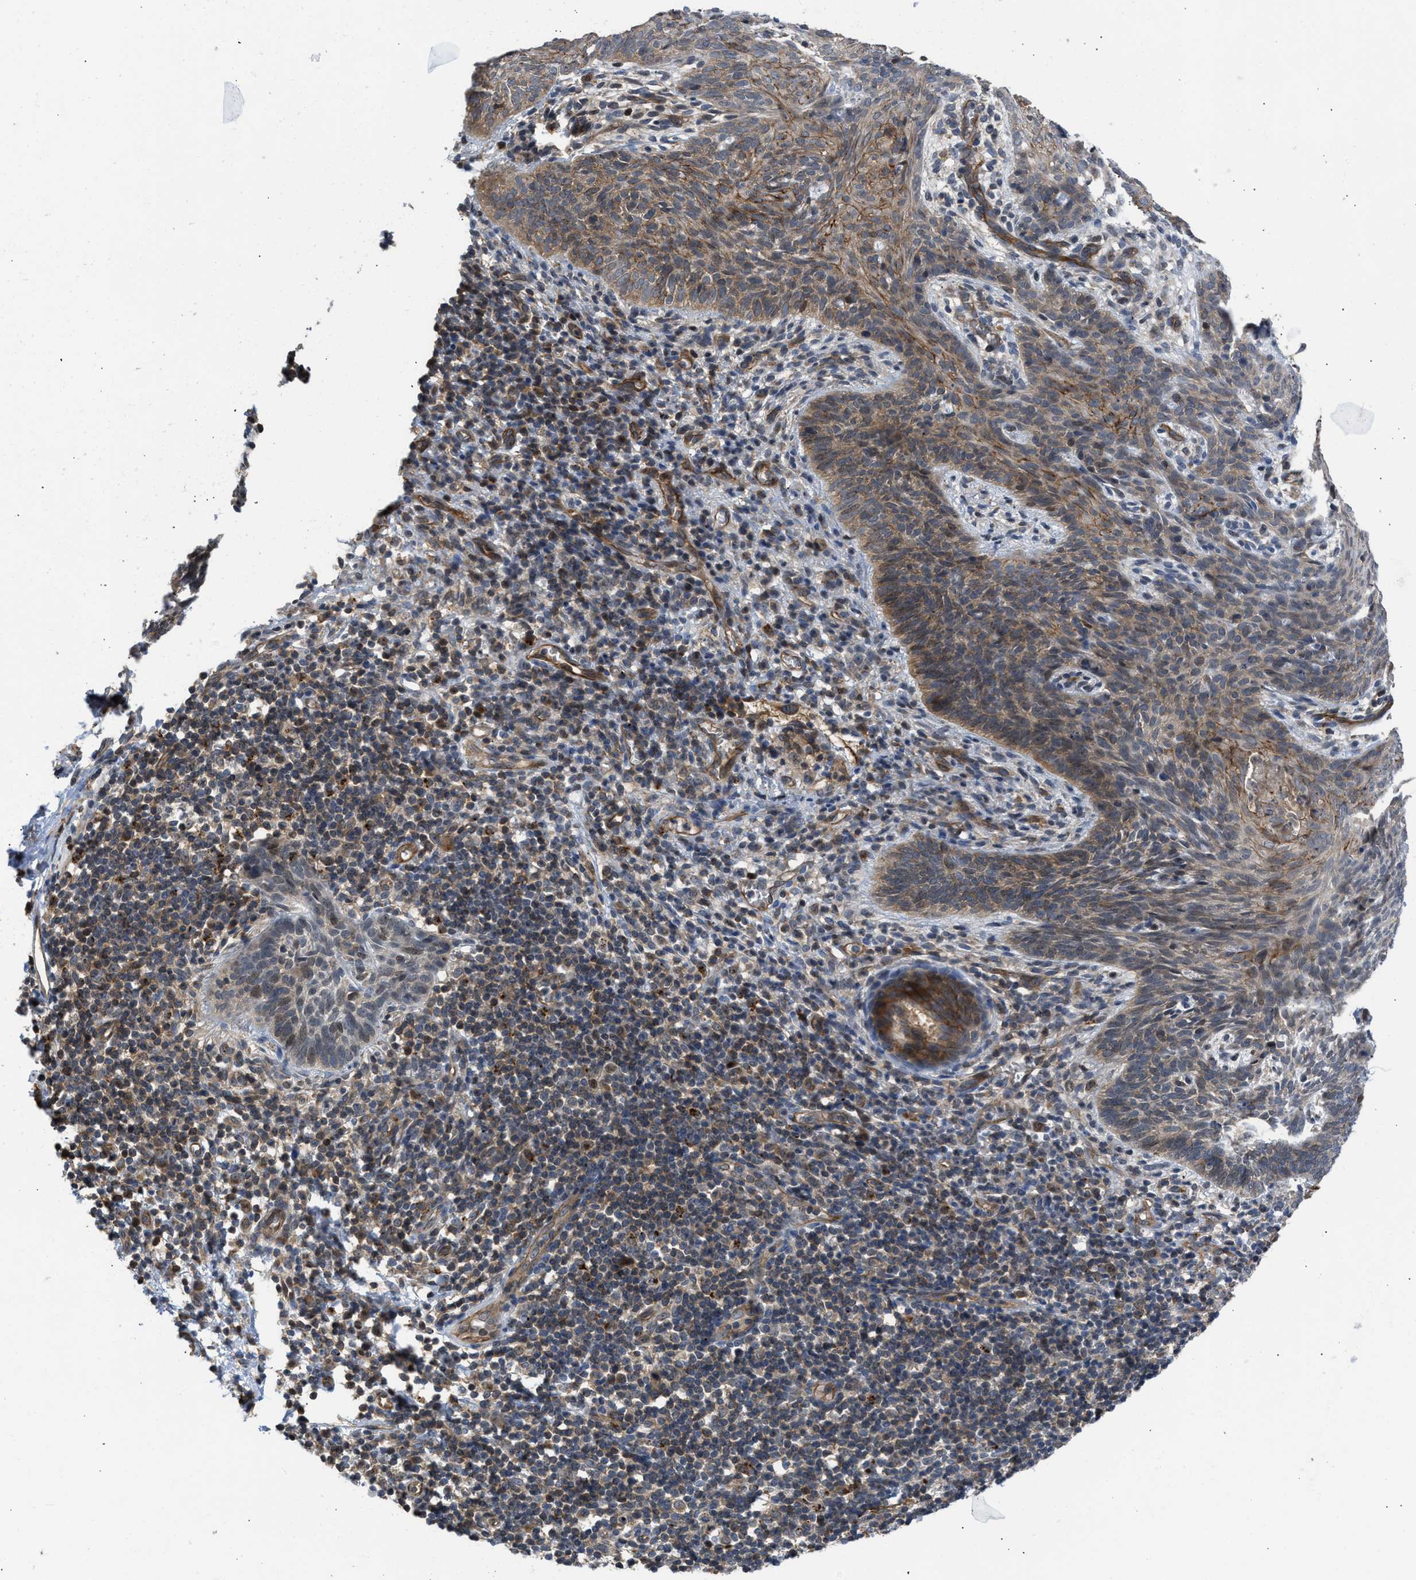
{"staining": {"intensity": "moderate", "quantity": "25%-75%", "location": "cytoplasmic/membranous"}, "tissue": "skin cancer", "cell_type": "Tumor cells", "image_type": "cancer", "snomed": [{"axis": "morphology", "description": "Basal cell carcinoma"}, {"axis": "topography", "description": "Skin"}], "caption": "There is medium levels of moderate cytoplasmic/membranous positivity in tumor cells of skin basal cell carcinoma, as demonstrated by immunohistochemical staining (brown color).", "gene": "GPATCH2L", "patient": {"sex": "male", "age": 60}}